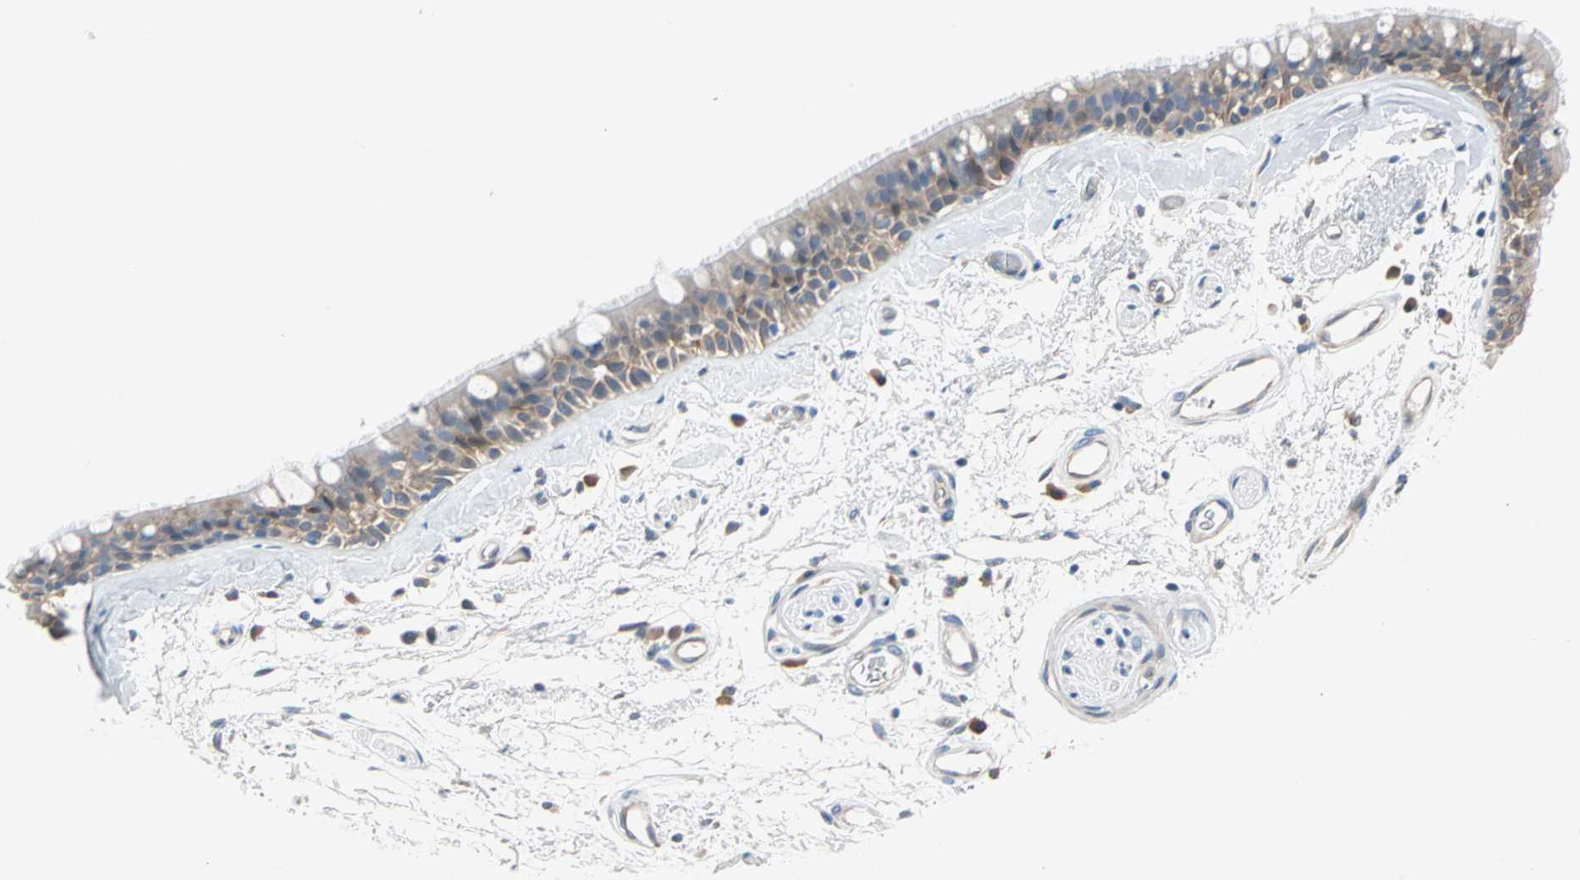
{"staining": {"intensity": "moderate", "quantity": ">75%", "location": "cytoplasmic/membranous"}, "tissue": "bronchus", "cell_type": "Respiratory epithelial cells", "image_type": "normal", "snomed": [{"axis": "morphology", "description": "Normal tissue, NOS"}, {"axis": "morphology", "description": "Adenocarcinoma, NOS"}, {"axis": "topography", "description": "Bronchus"}, {"axis": "topography", "description": "Lung"}], "caption": "Immunohistochemical staining of normal human bronchus reveals moderate cytoplasmic/membranous protein expression in about >75% of respiratory epithelial cells.", "gene": "MPI", "patient": {"sex": "female", "age": 54}}